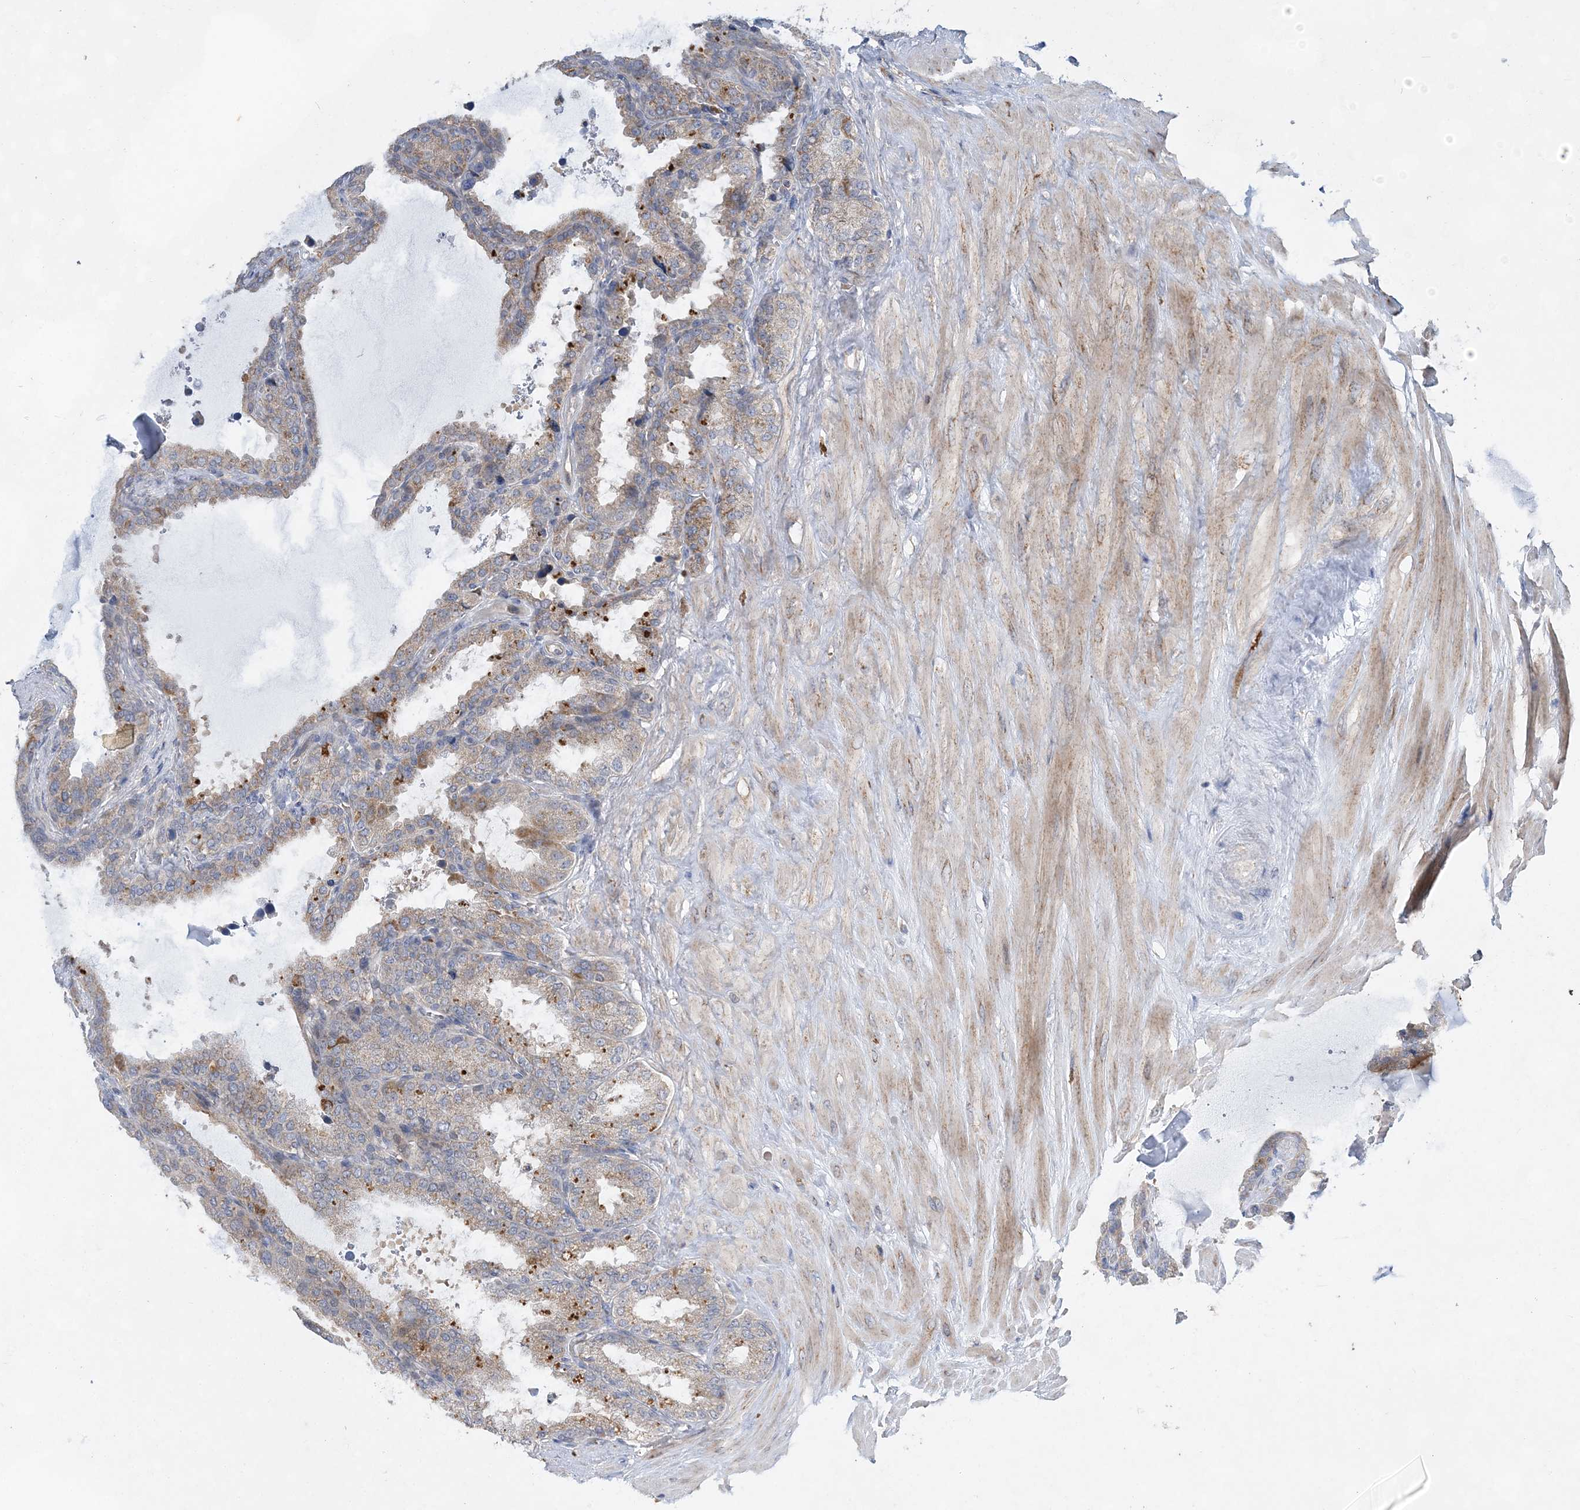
{"staining": {"intensity": "weak", "quantity": "<25%", "location": "cytoplasmic/membranous"}, "tissue": "seminal vesicle", "cell_type": "Glandular cells", "image_type": "normal", "snomed": [{"axis": "morphology", "description": "Normal tissue, NOS"}, {"axis": "topography", "description": "Seminal veicle"}], "caption": "IHC of normal seminal vesicle exhibits no positivity in glandular cells.", "gene": "TRAPPC13", "patient": {"sex": "male", "age": 46}}